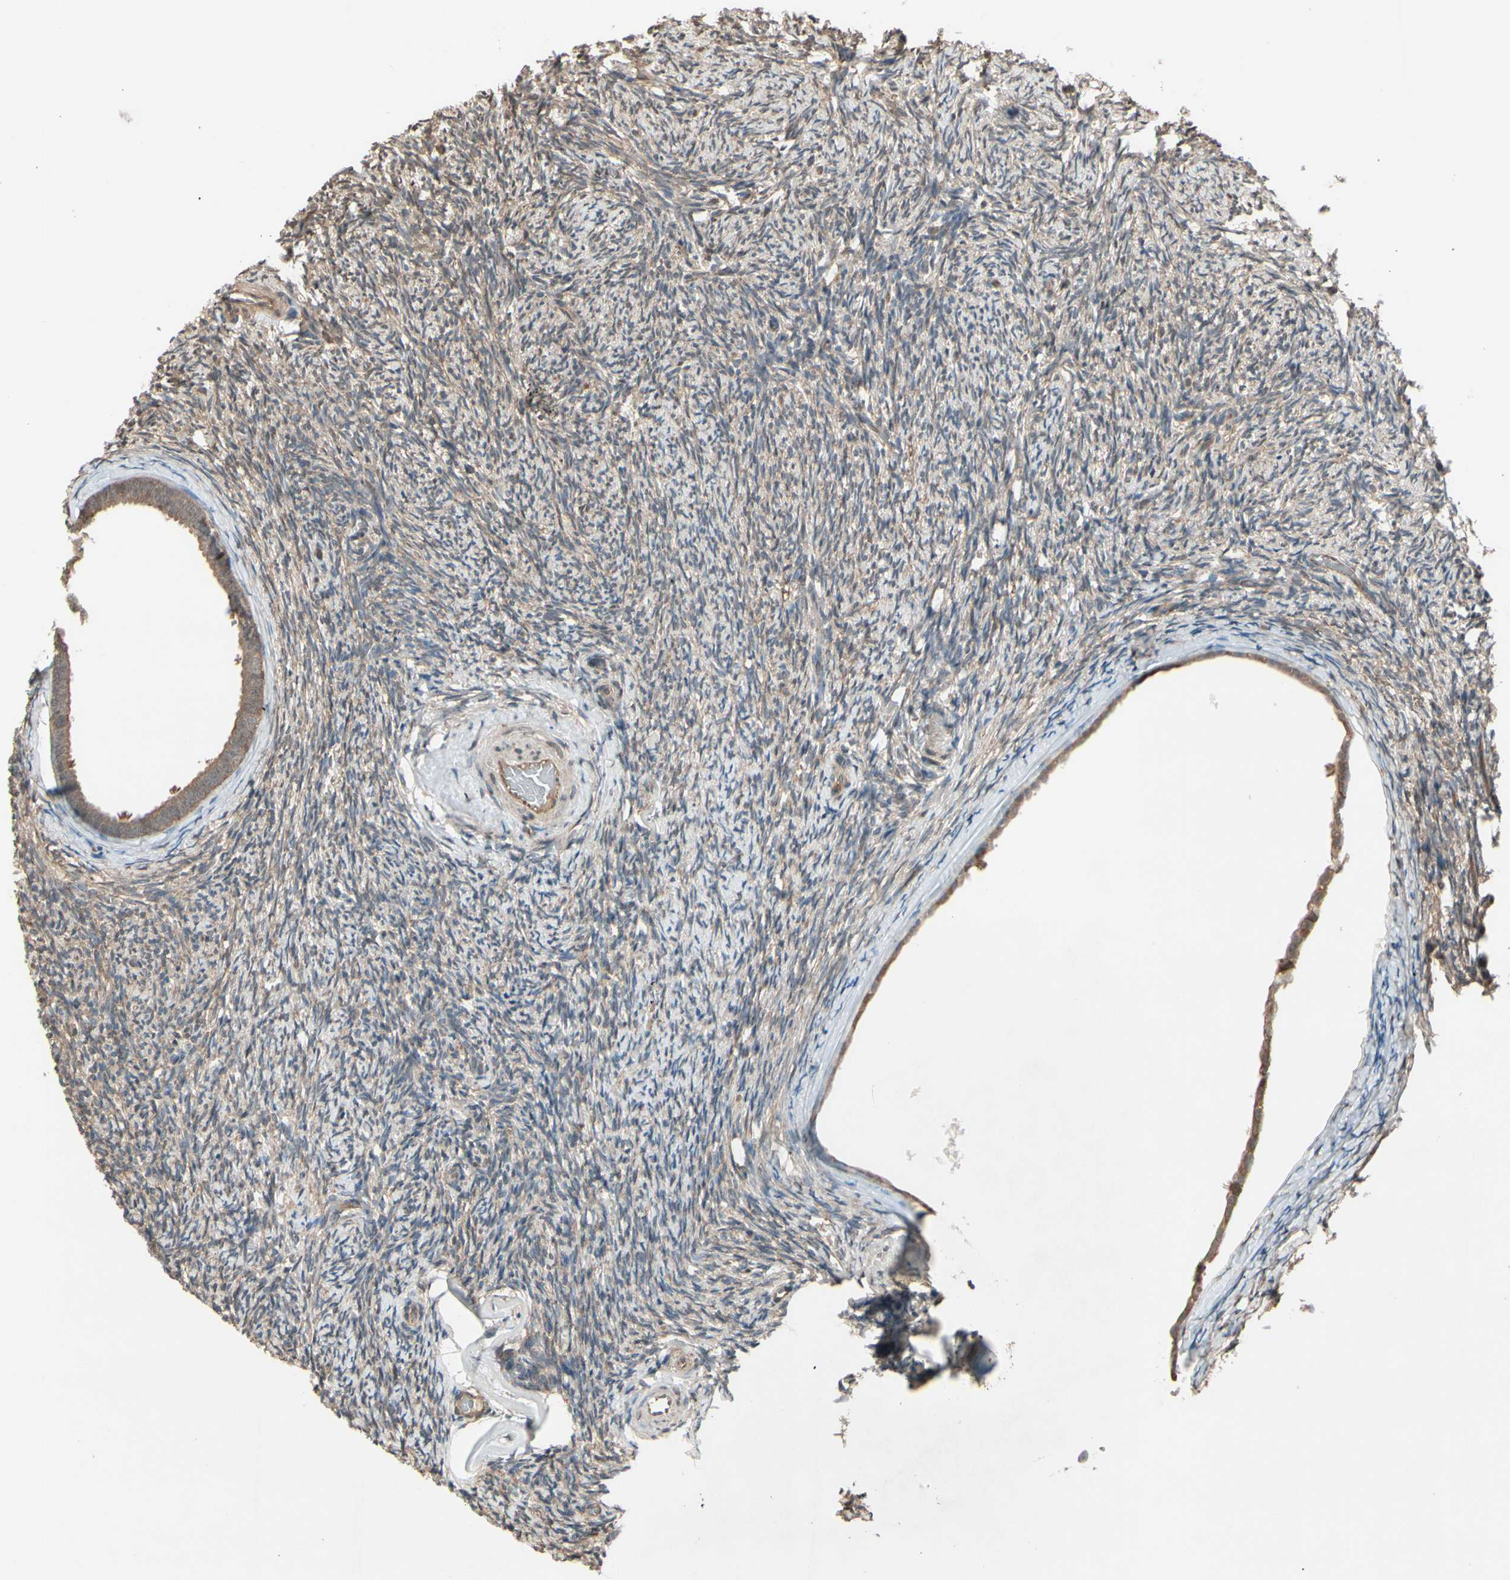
{"staining": {"intensity": "weak", "quantity": ">75%", "location": "cytoplasmic/membranous"}, "tissue": "ovary", "cell_type": "Ovarian stroma cells", "image_type": "normal", "snomed": [{"axis": "morphology", "description": "Normal tissue, NOS"}, {"axis": "topography", "description": "Ovary"}], "caption": "Immunohistochemical staining of normal ovary exhibits weak cytoplasmic/membranous protein expression in approximately >75% of ovarian stroma cells.", "gene": "PNPLA7", "patient": {"sex": "female", "age": 60}}